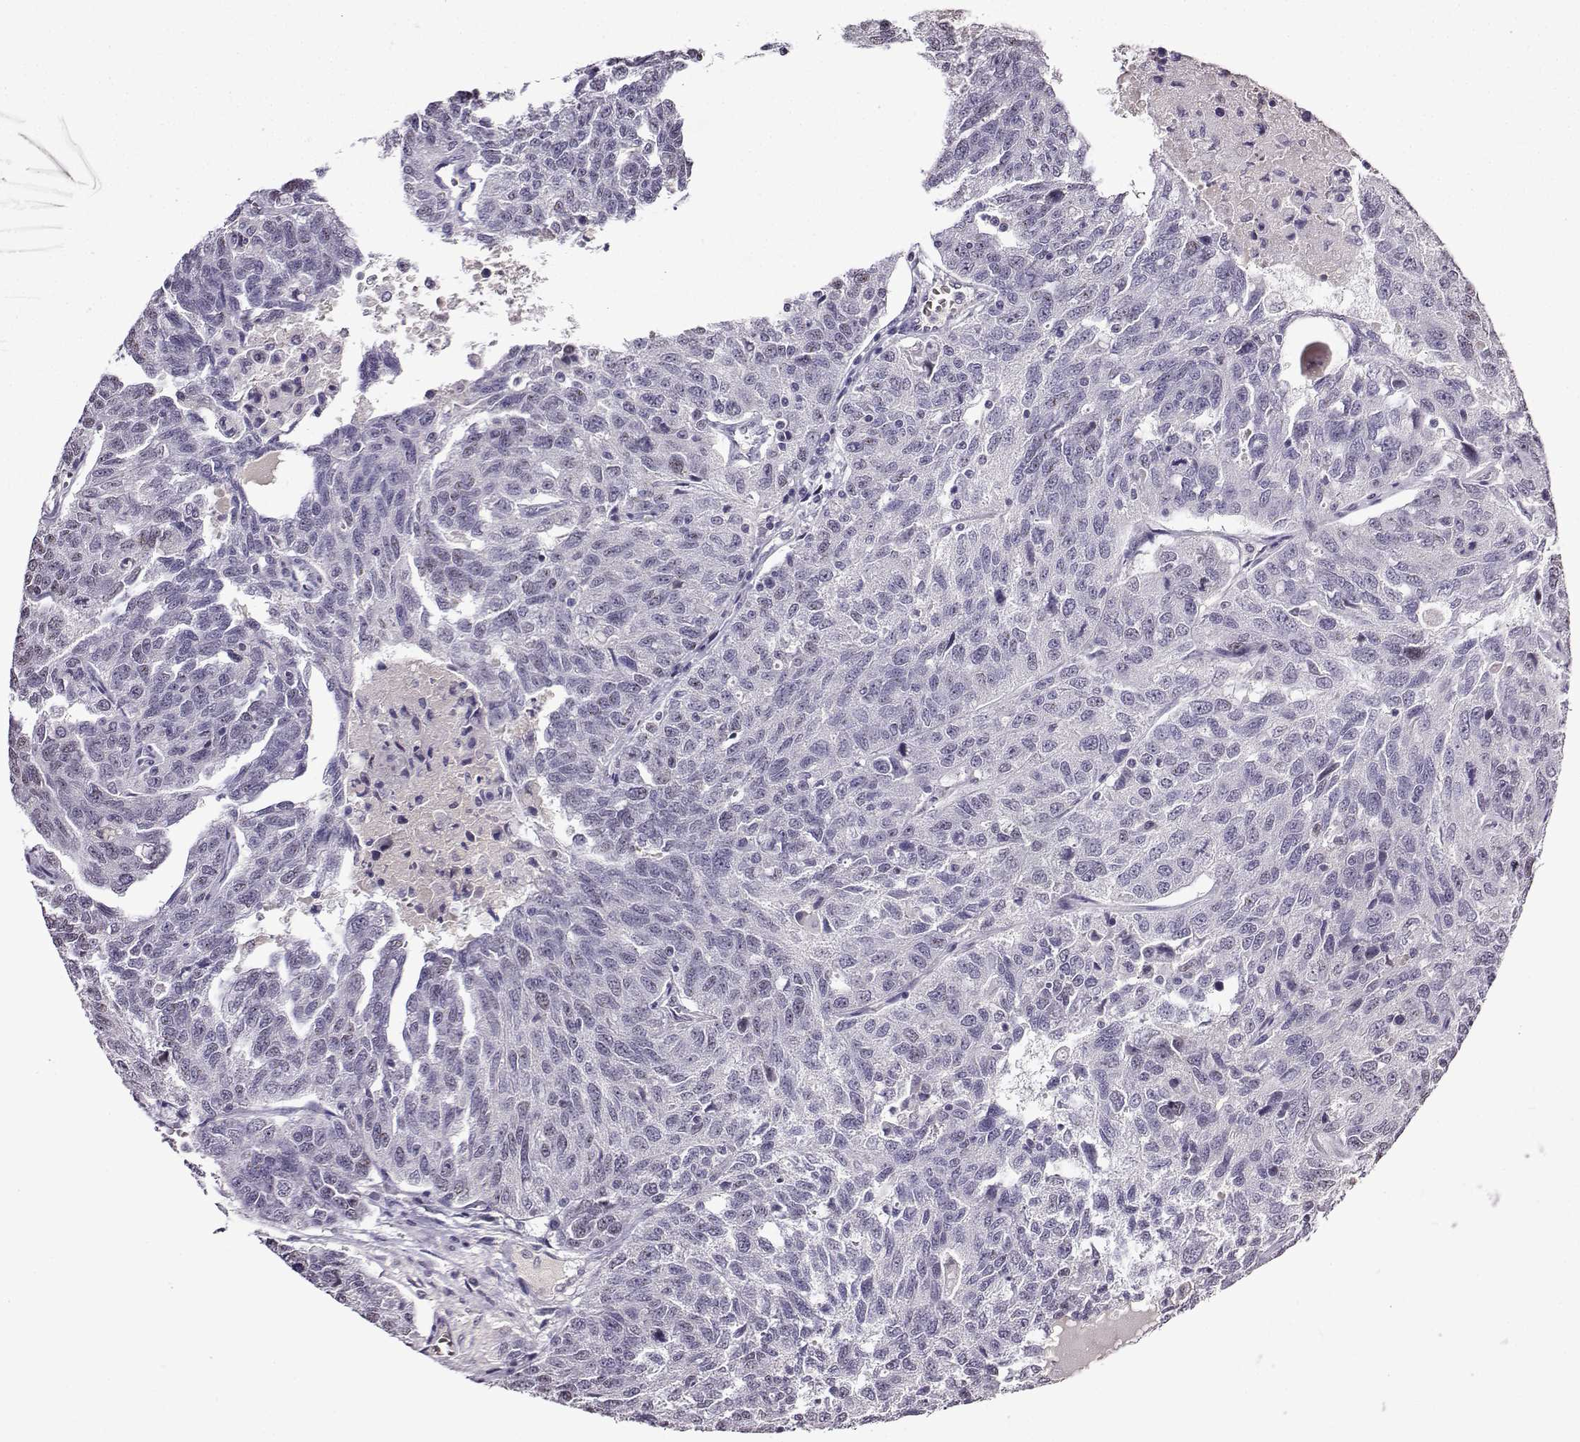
{"staining": {"intensity": "negative", "quantity": "none", "location": "none"}, "tissue": "ovarian cancer", "cell_type": "Tumor cells", "image_type": "cancer", "snomed": [{"axis": "morphology", "description": "Cystadenocarcinoma, serous, NOS"}, {"axis": "topography", "description": "Ovary"}], "caption": "This is a image of immunohistochemistry staining of ovarian serous cystadenocarcinoma, which shows no expression in tumor cells.", "gene": "LRFN2", "patient": {"sex": "female", "age": 71}}